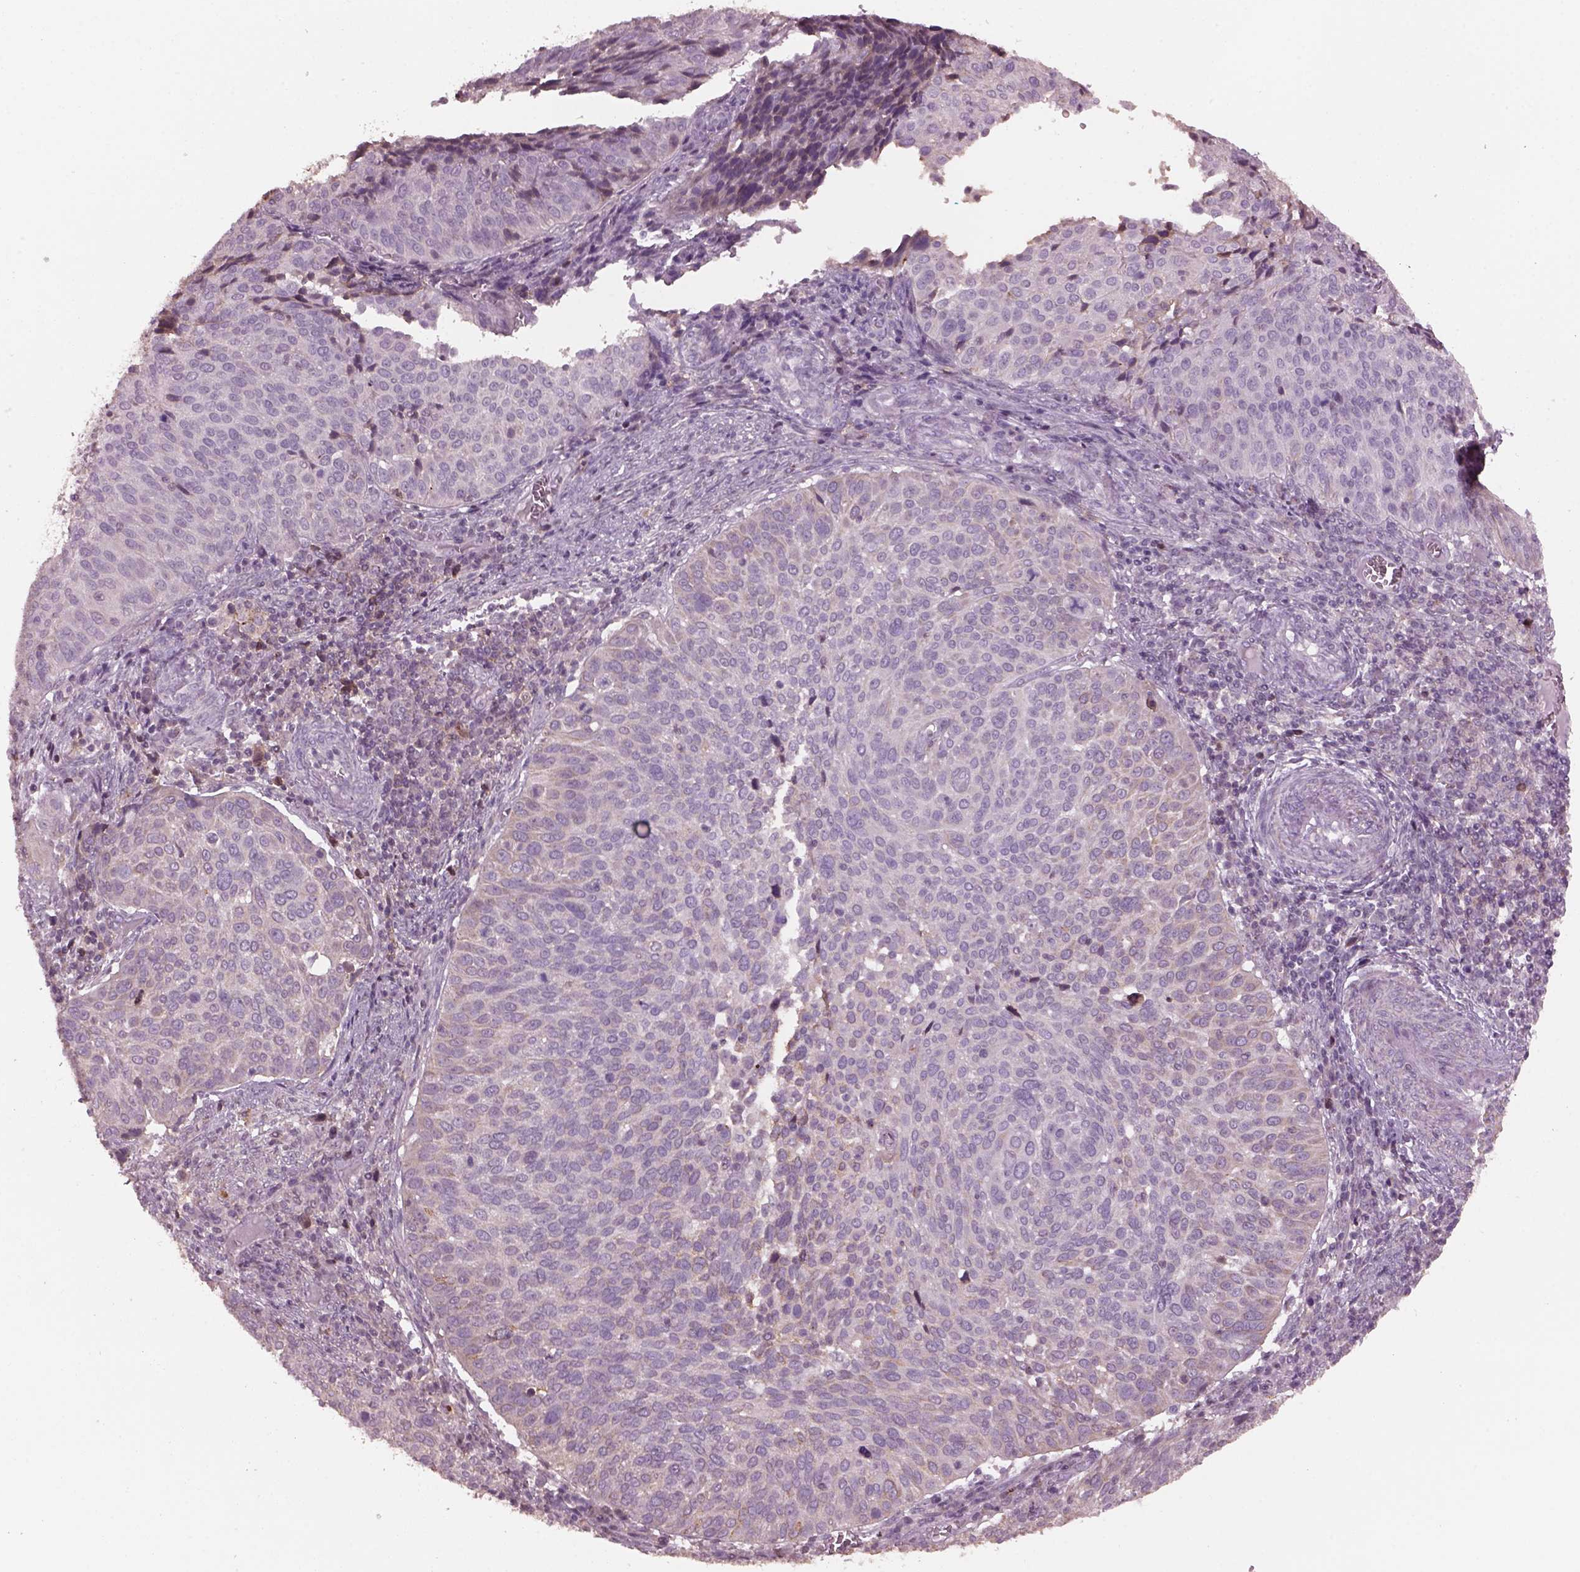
{"staining": {"intensity": "negative", "quantity": "none", "location": "none"}, "tissue": "cervical cancer", "cell_type": "Tumor cells", "image_type": "cancer", "snomed": [{"axis": "morphology", "description": "Squamous cell carcinoma, NOS"}, {"axis": "topography", "description": "Cervix"}], "caption": "High magnification brightfield microscopy of cervical squamous cell carcinoma stained with DAB (brown) and counterstained with hematoxylin (blue): tumor cells show no significant staining.", "gene": "SRI", "patient": {"sex": "female", "age": 39}}